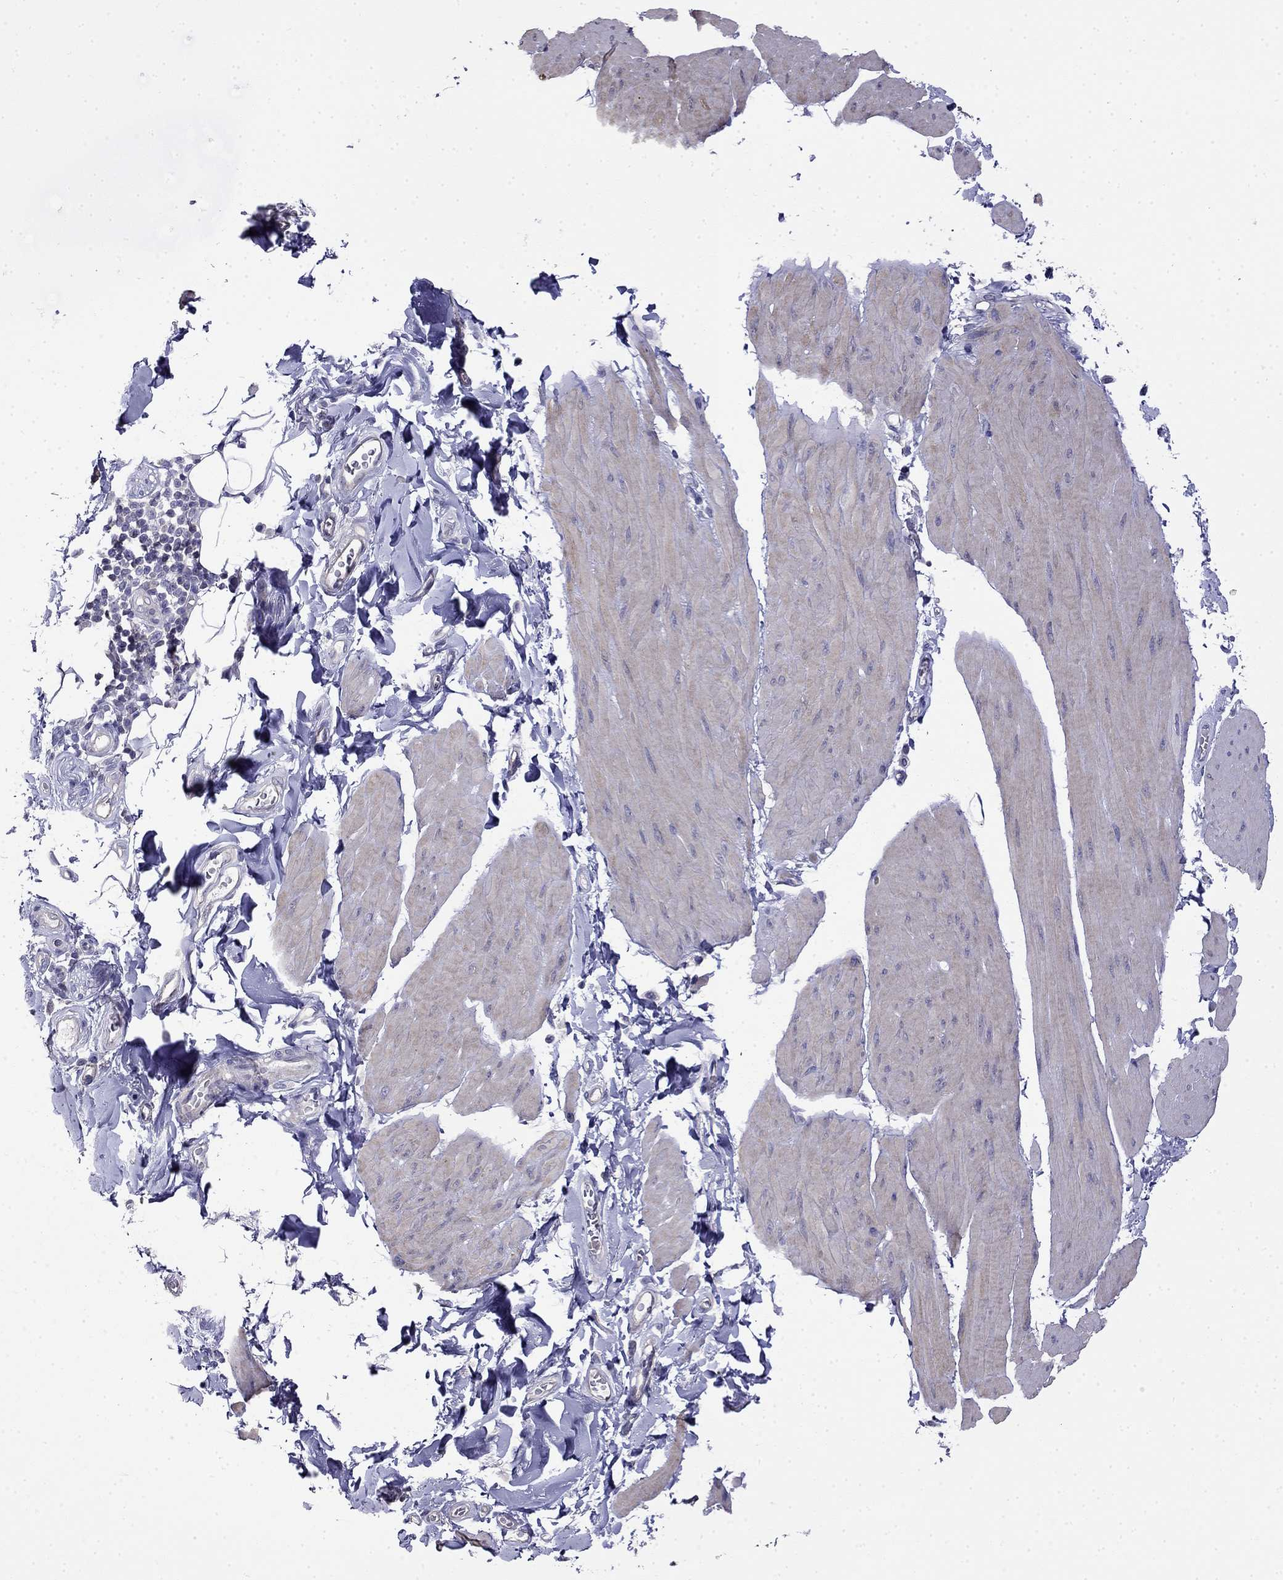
{"staining": {"intensity": "negative", "quantity": "none", "location": "none"}, "tissue": "smooth muscle", "cell_type": "Smooth muscle cells", "image_type": "normal", "snomed": [{"axis": "morphology", "description": "Normal tissue, NOS"}, {"axis": "topography", "description": "Adipose tissue"}, {"axis": "topography", "description": "Smooth muscle"}, {"axis": "topography", "description": "Peripheral nerve tissue"}], "caption": "There is no significant expression in smooth muscle cells of smooth muscle. (DAB immunohistochemistry (IHC) visualized using brightfield microscopy, high magnification).", "gene": "GUCA1B", "patient": {"sex": "male", "age": 83}}